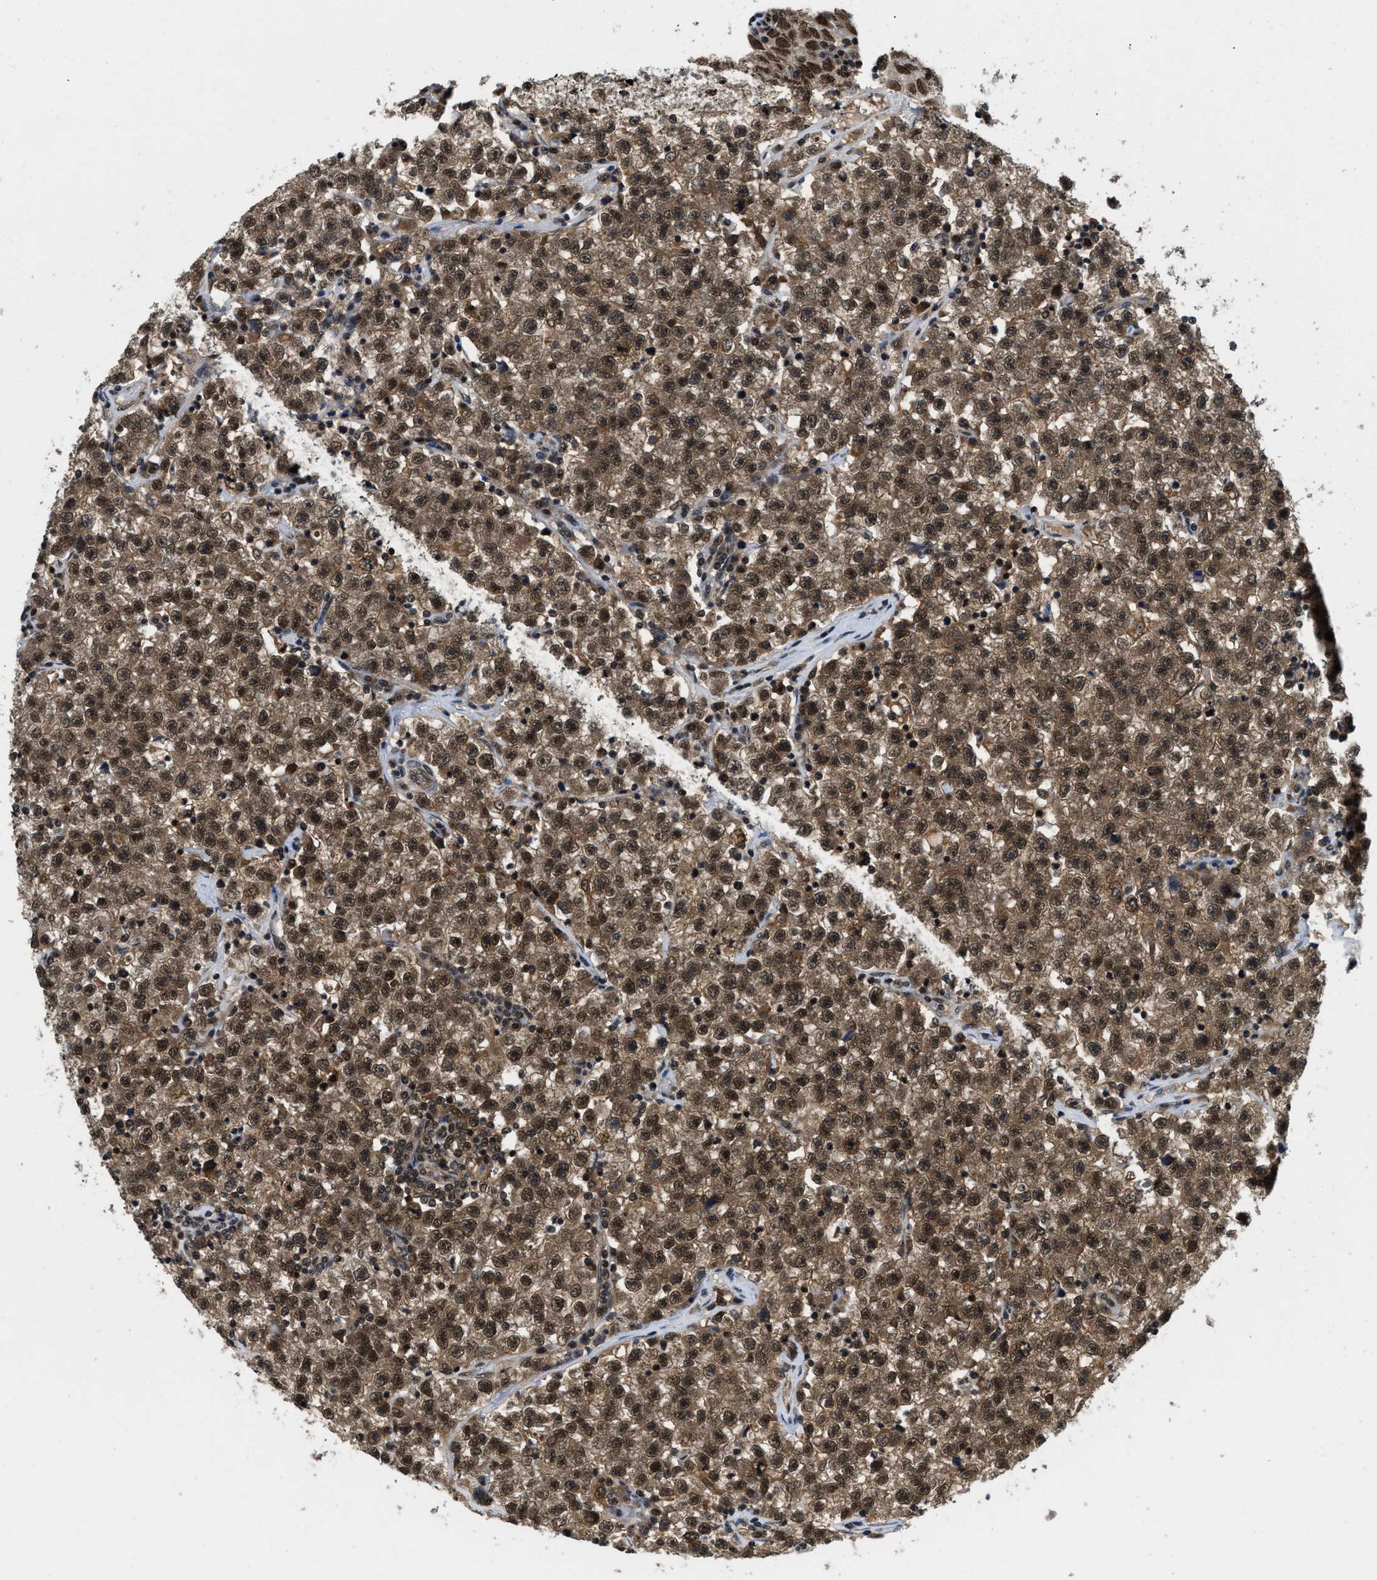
{"staining": {"intensity": "strong", "quantity": ">75%", "location": "cytoplasmic/membranous,nuclear"}, "tissue": "testis cancer", "cell_type": "Tumor cells", "image_type": "cancer", "snomed": [{"axis": "morphology", "description": "Seminoma, NOS"}, {"axis": "topography", "description": "Testis"}], "caption": "A brown stain labels strong cytoplasmic/membranous and nuclear expression of a protein in human testis cancer tumor cells.", "gene": "SAFB", "patient": {"sex": "male", "age": 22}}